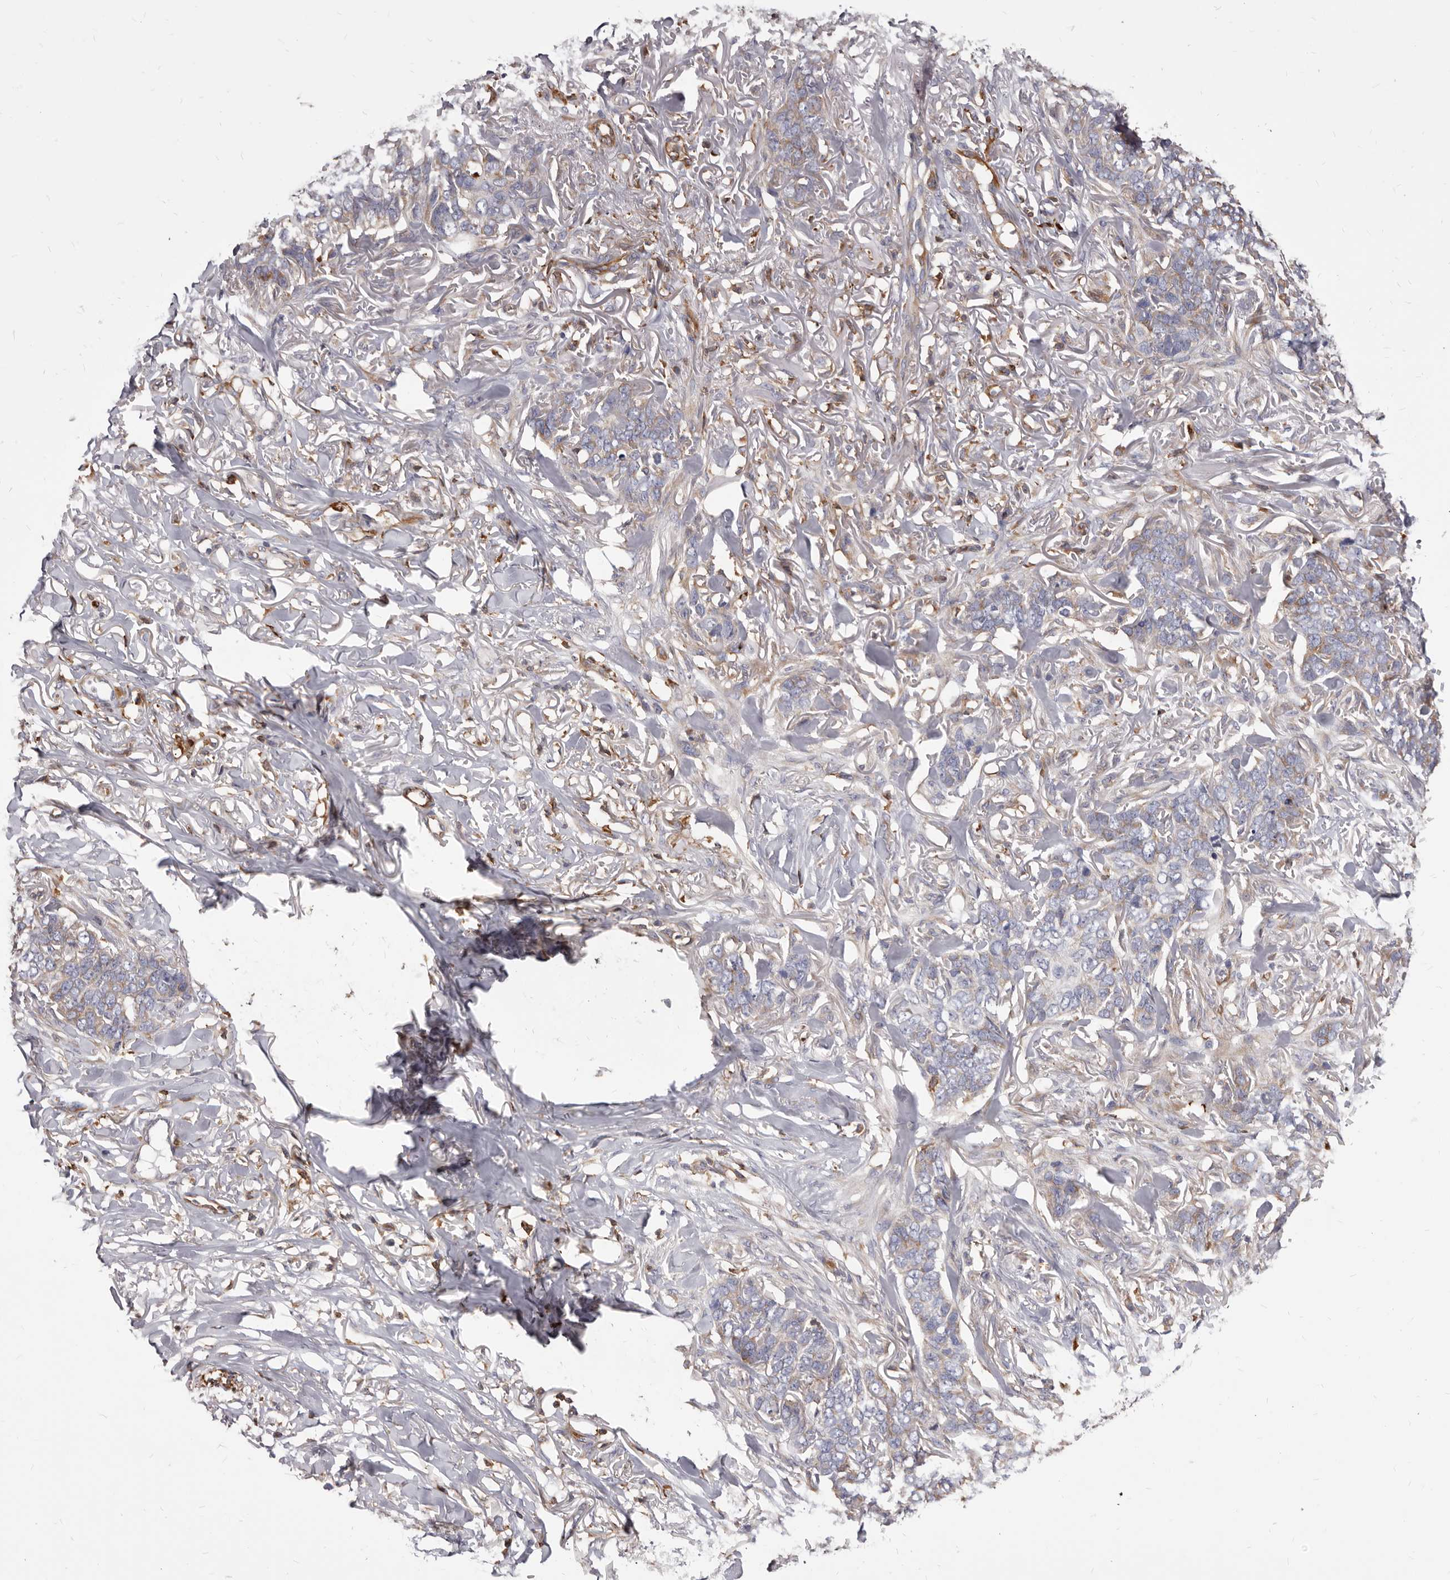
{"staining": {"intensity": "negative", "quantity": "none", "location": "none"}, "tissue": "skin cancer", "cell_type": "Tumor cells", "image_type": "cancer", "snomed": [{"axis": "morphology", "description": "Normal tissue, NOS"}, {"axis": "morphology", "description": "Basal cell carcinoma"}, {"axis": "topography", "description": "Skin"}], "caption": "There is no significant expression in tumor cells of skin cancer.", "gene": "NIBAN1", "patient": {"sex": "male", "age": 77}}